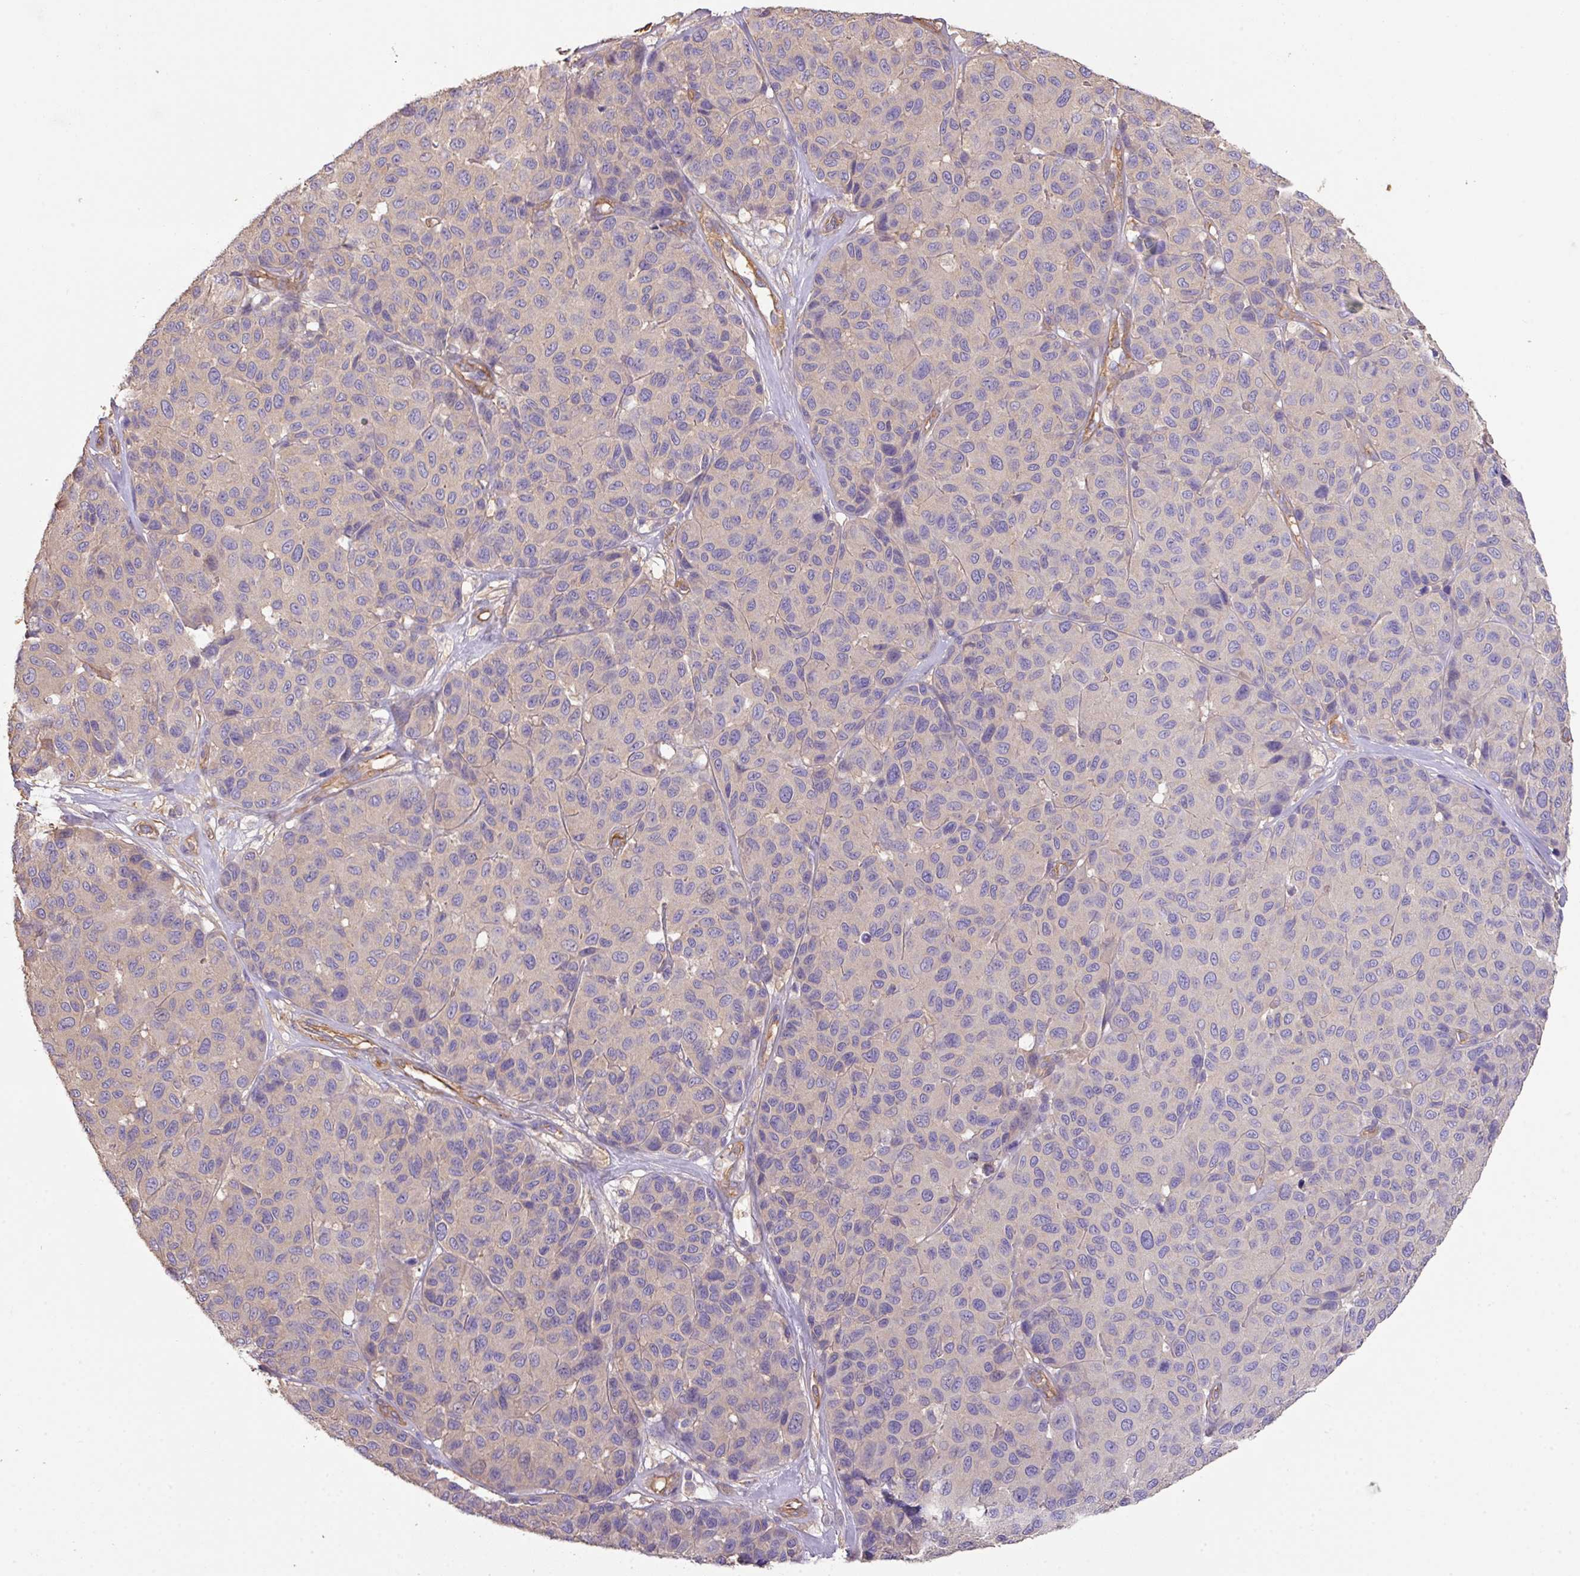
{"staining": {"intensity": "negative", "quantity": "none", "location": "none"}, "tissue": "melanoma", "cell_type": "Tumor cells", "image_type": "cancer", "snomed": [{"axis": "morphology", "description": "Malignant melanoma, NOS"}, {"axis": "topography", "description": "Skin"}], "caption": "The histopathology image displays no significant positivity in tumor cells of melanoma.", "gene": "CALML4", "patient": {"sex": "female", "age": 66}}